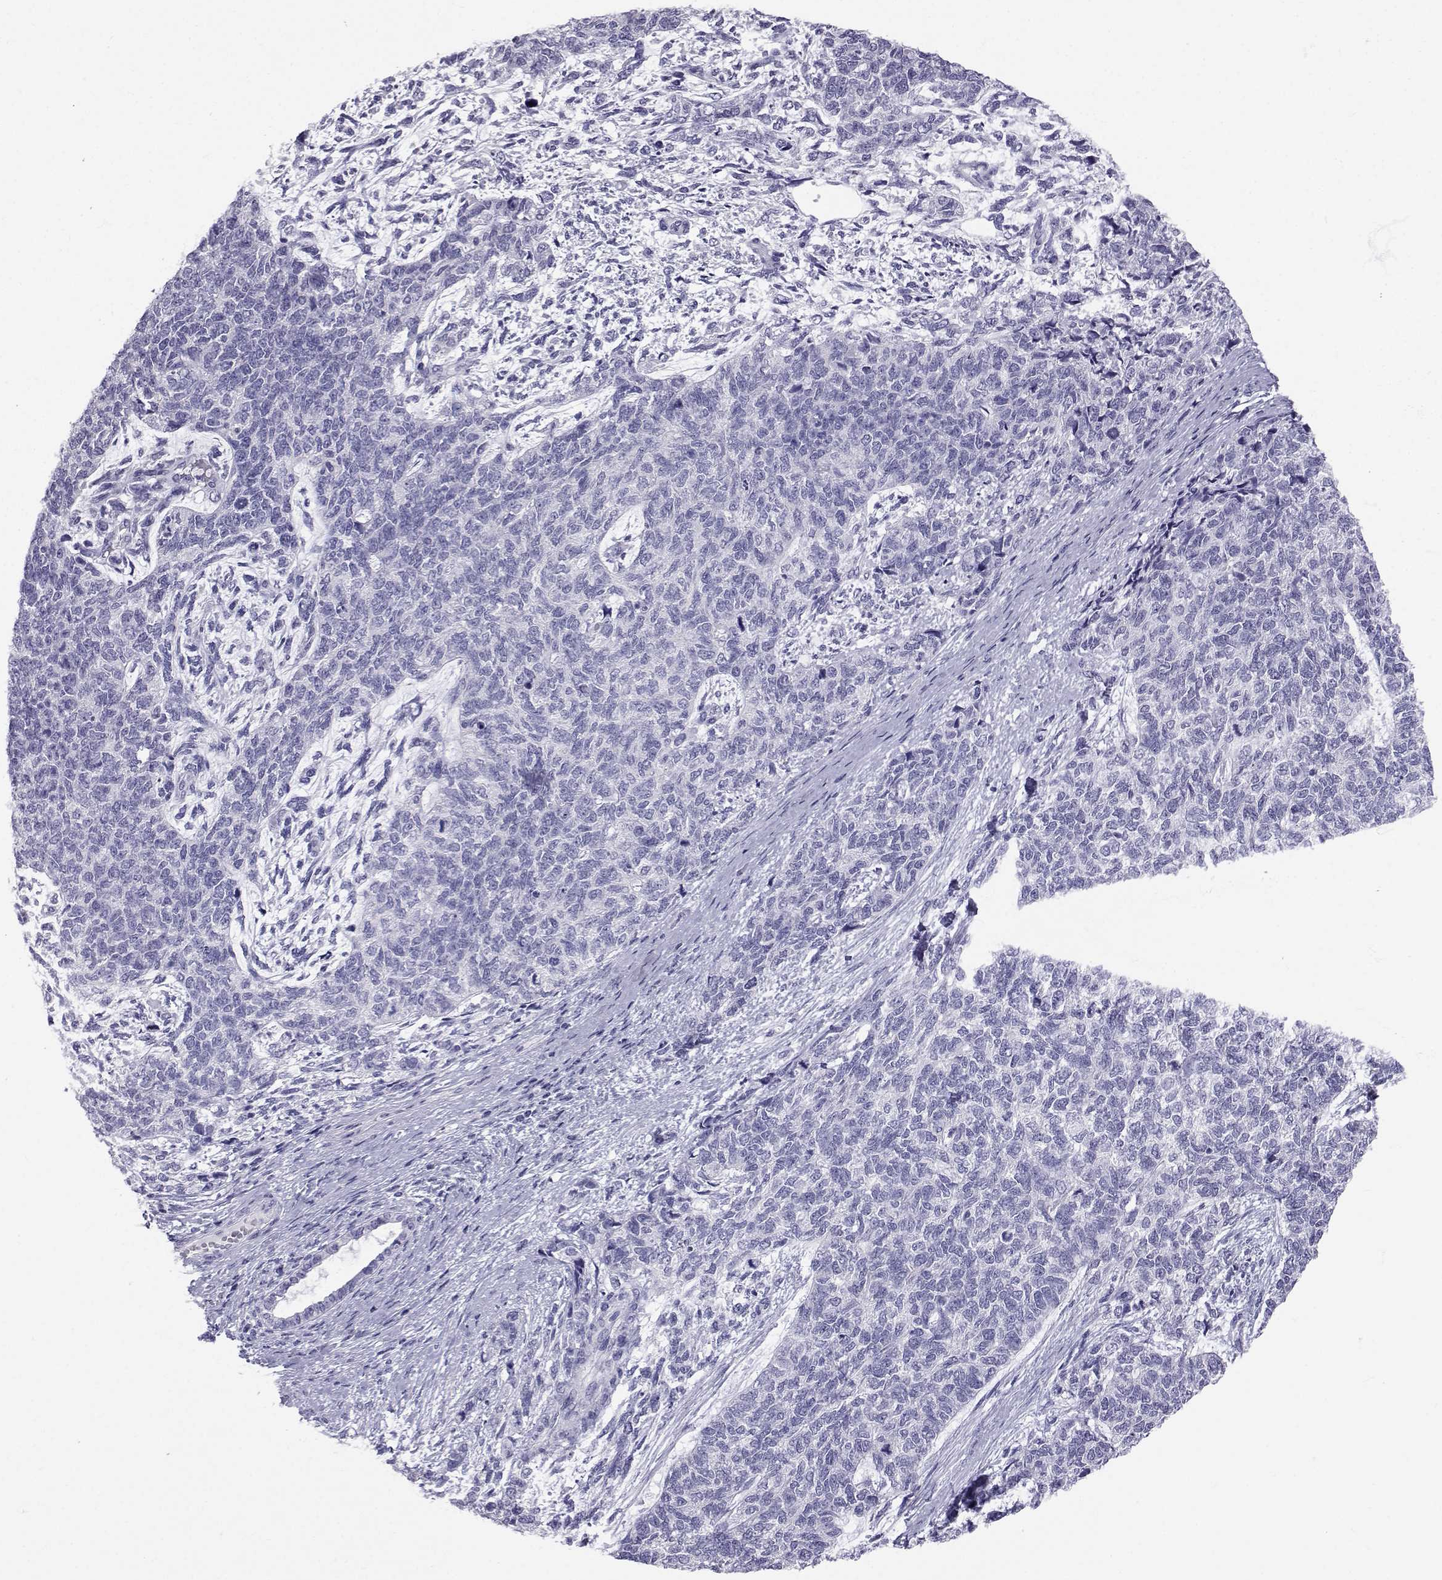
{"staining": {"intensity": "negative", "quantity": "none", "location": "none"}, "tissue": "cervical cancer", "cell_type": "Tumor cells", "image_type": "cancer", "snomed": [{"axis": "morphology", "description": "Squamous cell carcinoma, NOS"}, {"axis": "topography", "description": "Cervix"}], "caption": "Immunohistochemistry (IHC) image of human squamous cell carcinoma (cervical) stained for a protein (brown), which demonstrates no staining in tumor cells. Brightfield microscopy of IHC stained with DAB (3,3'-diaminobenzidine) (brown) and hematoxylin (blue), captured at high magnification.", "gene": "SLC6A3", "patient": {"sex": "female", "age": 63}}